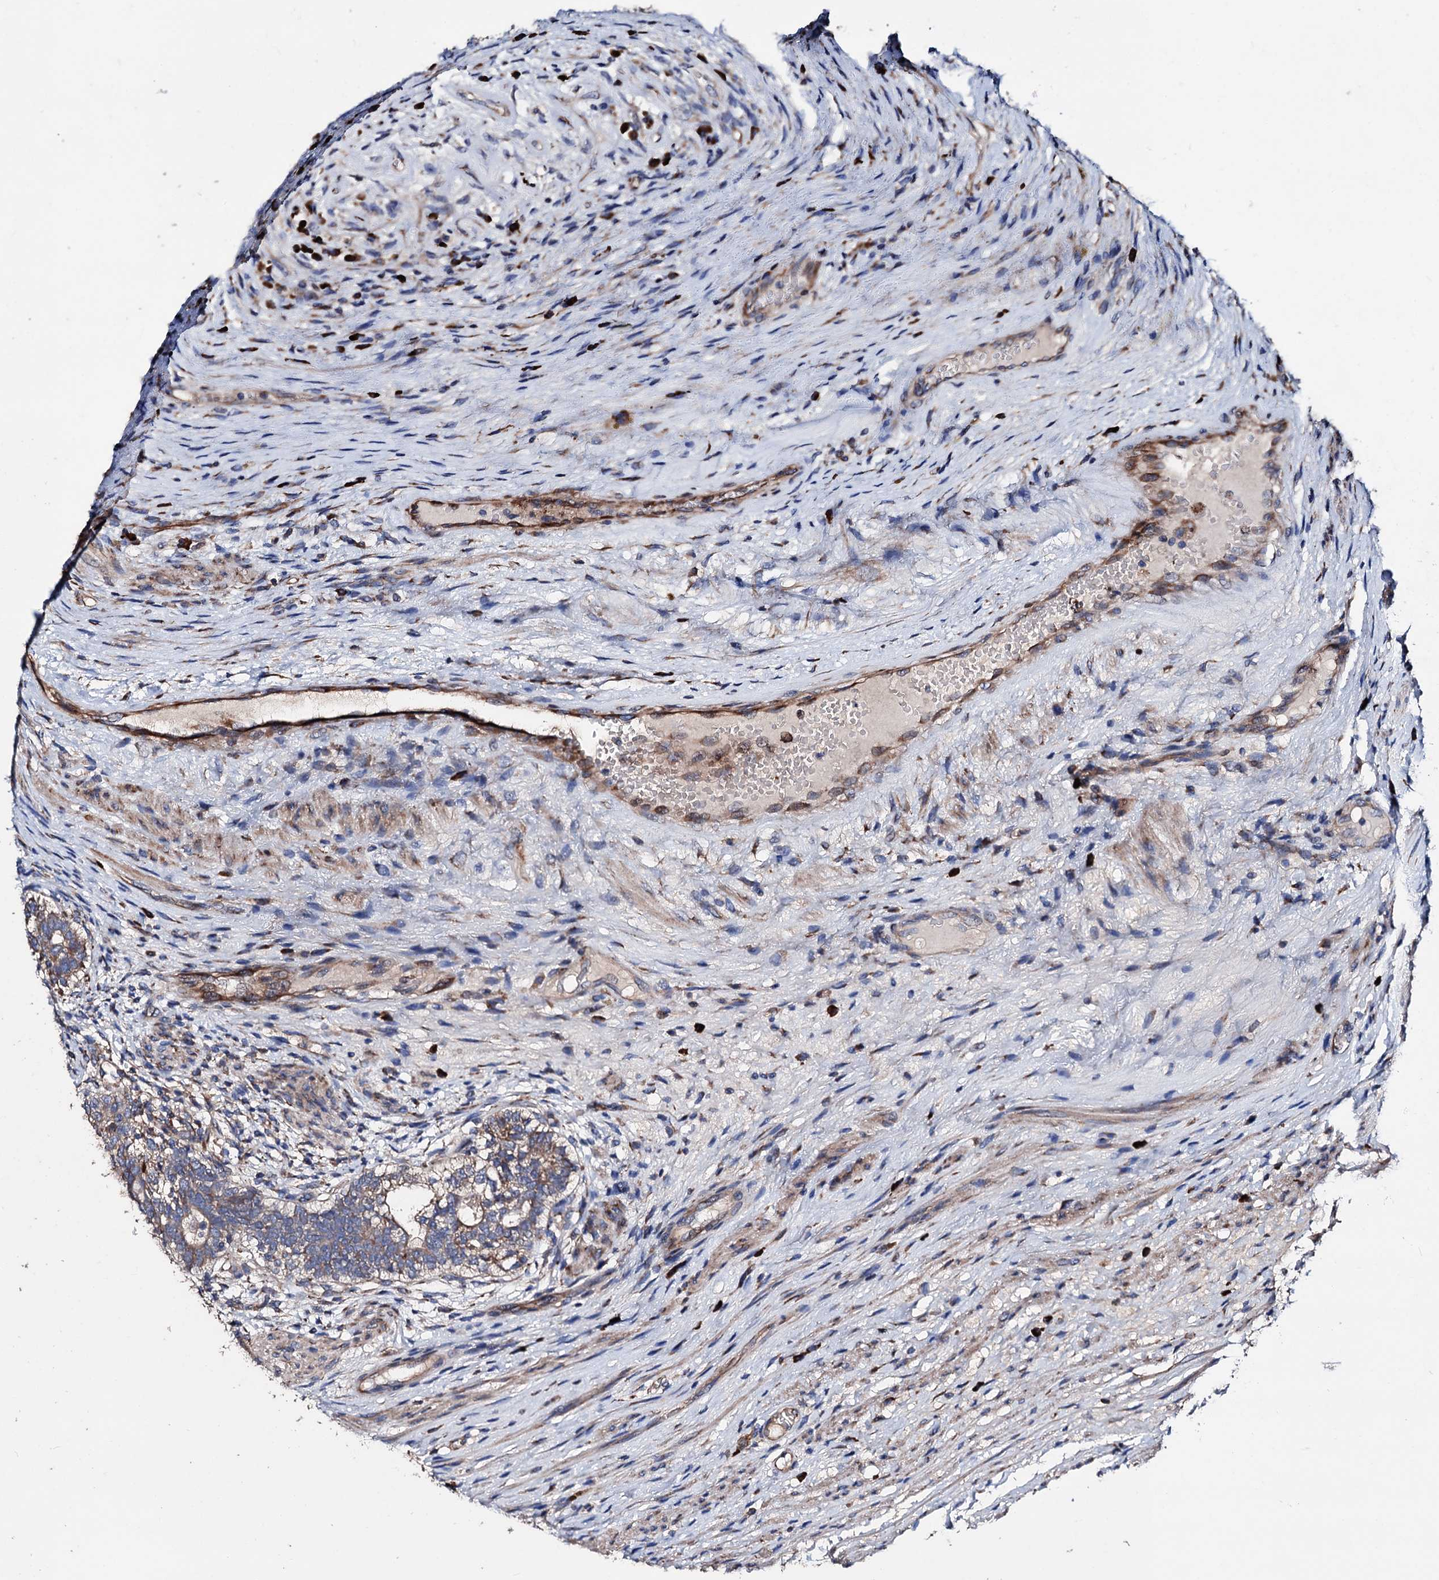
{"staining": {"intensity": "weak", "quantity": "<25%", "location": "cytoplasmic/membranous"}, "tissue": "testis cancer", "cell_type": "Tumor cells", "image_type": "cancer", "snomed": [{"axis": "morphology", "description": "Carcinoma, Embryonal, NOS"}, {"axis": "topography", "description": "Testis"}], "caption": "A high-resolution histopathology image shows immunohistochemistry staining of embryonal carcinoma (testis), which reveals no significant positivity in tumor cells. (DAB immunohistochemistry (IHC) with hematoxylin counter stain).", "gene": "AKAP11", "patient": {"sex": "male", "age": 26}}